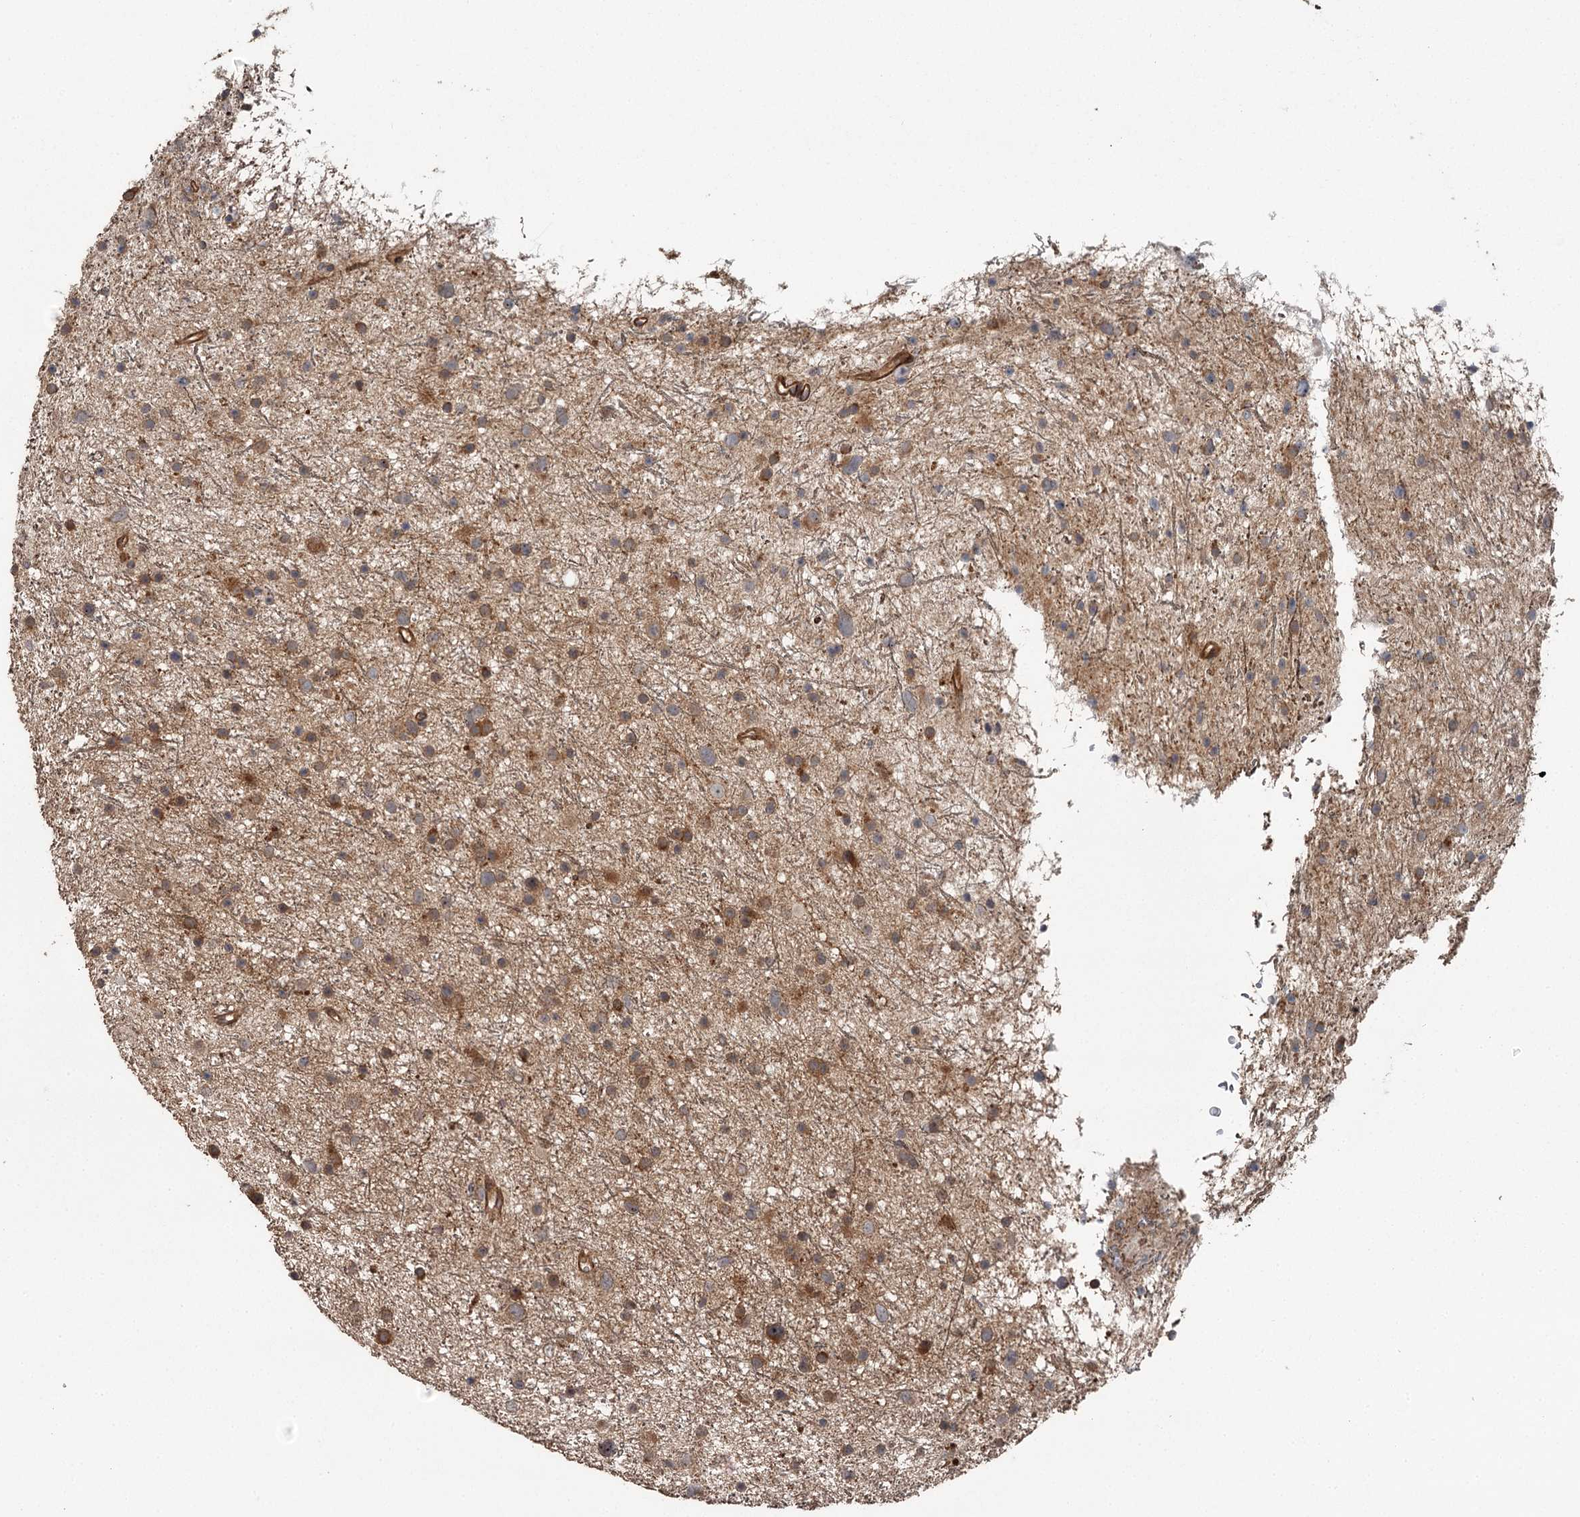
{"staining": {"intensity": "moderate", "quantity": ">75%", "location": "cytoplasmic/membranous"}, "tissue": "glioma", "cell_type": "Tumor cells", "image_type": "cancer", "snomed": [{"axis": "morphology", "description": "Glioma, malignant, Low grade"}, {"axis": "topography", "description": "Cerebral cortex"}], "caption": "Protein staining exhibits moderate cytoplasmic/membranous positivity in about >75% of tumor cells in glioma.", "gene": "RAB21", "patient": {"sex": "female", "age": 39}}